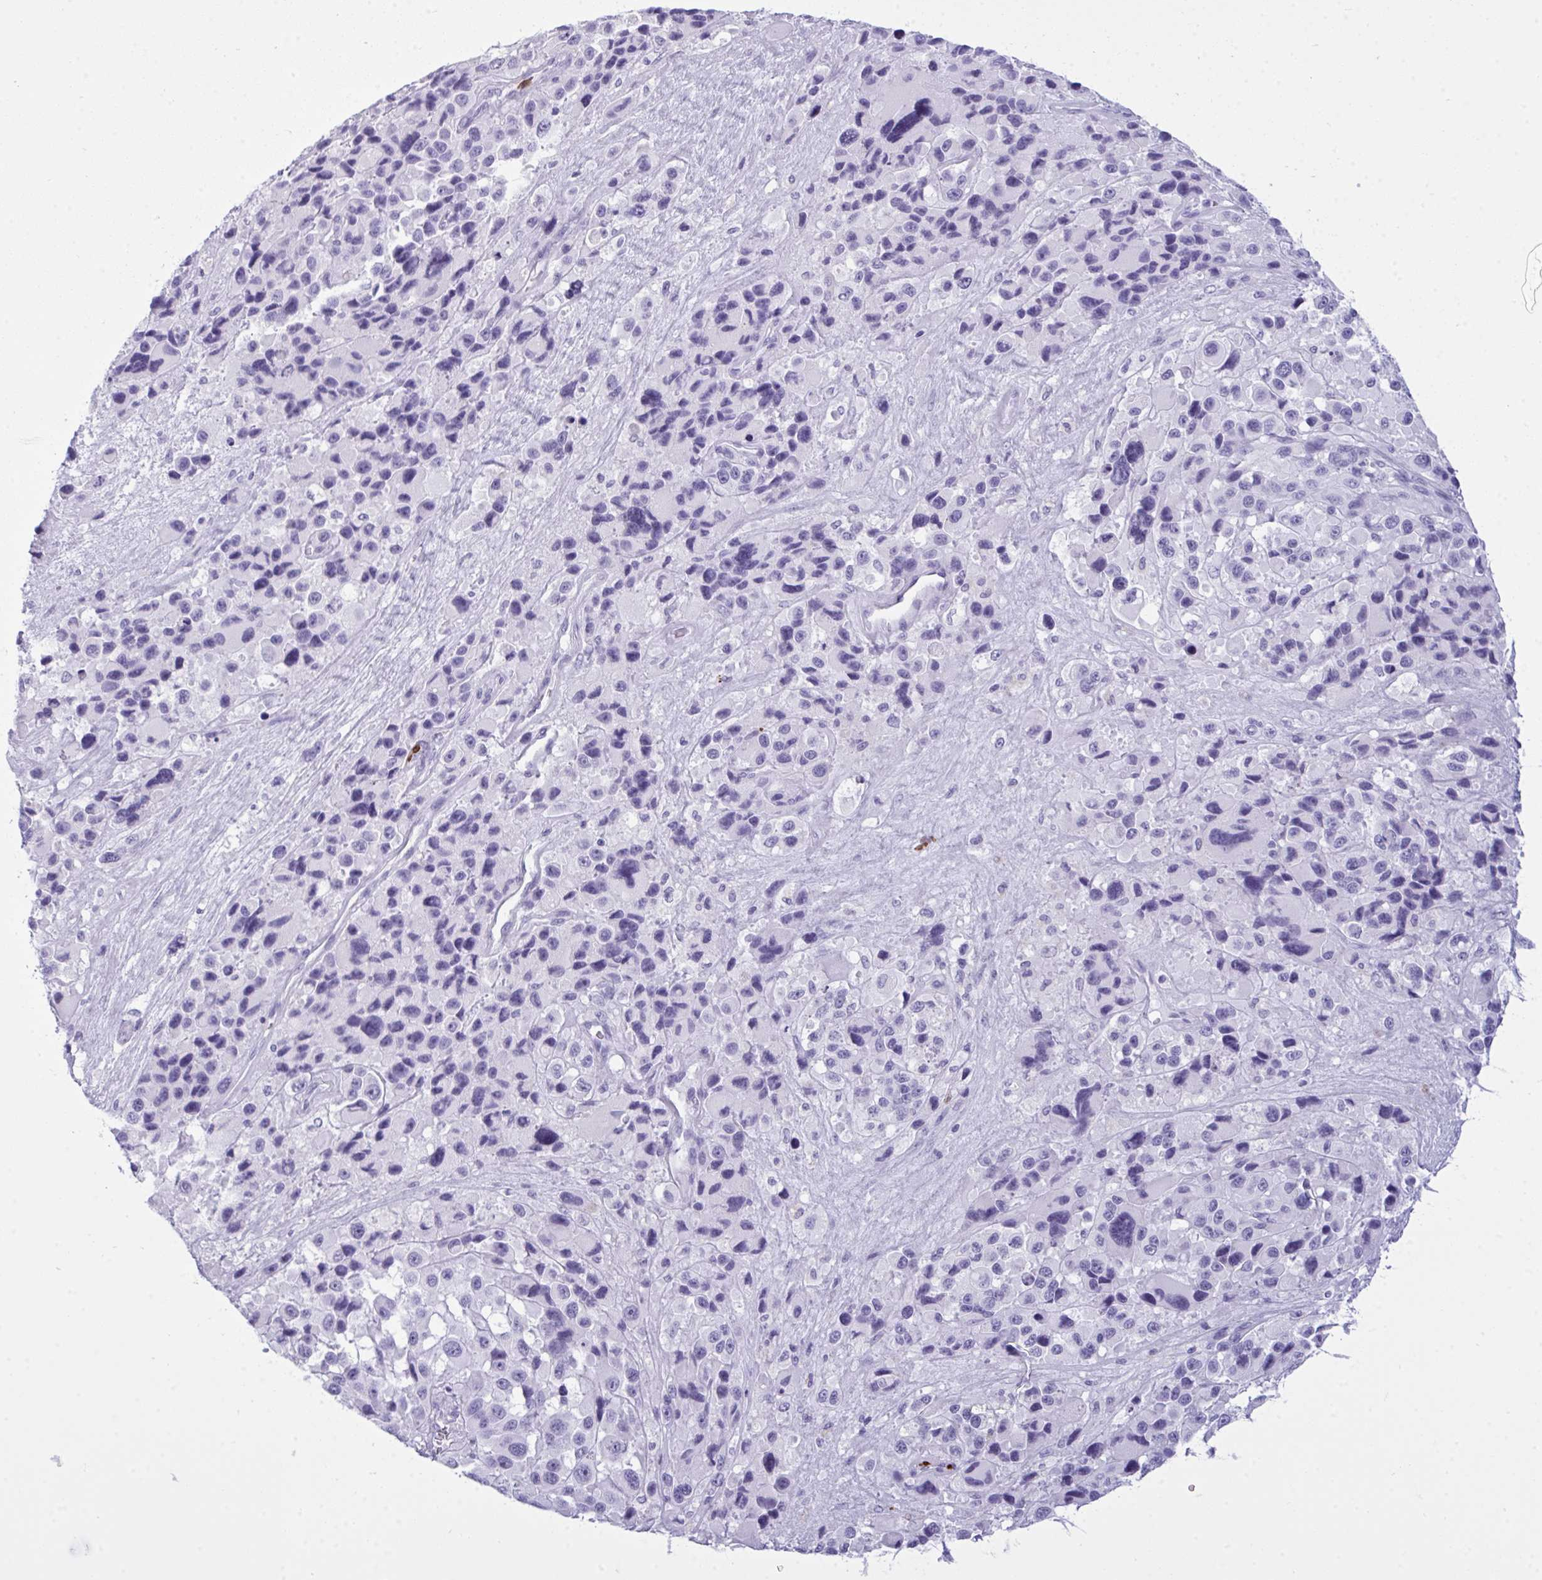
{"staining": {"intensity": "negative", "quantity": "none", "location": "none"}, "tissue": "melanoma", "cell_type": "Tumor cells", "image_type": "cancer", "snomed": [{"axis": "morphology", "description": "Malignant melanoma, Metastatic site"}, {"axis": "topography", "description": "Lymph node"}], "caption": "An immunohistochemistry (IHC) image of malignant melanoma (metastatic site) is shown. There is no staining in tumor cells of malignant melanoma (metastatic site).", "gene": "ARHGAP42", "patient": {"sex": "female", "age": 65}}